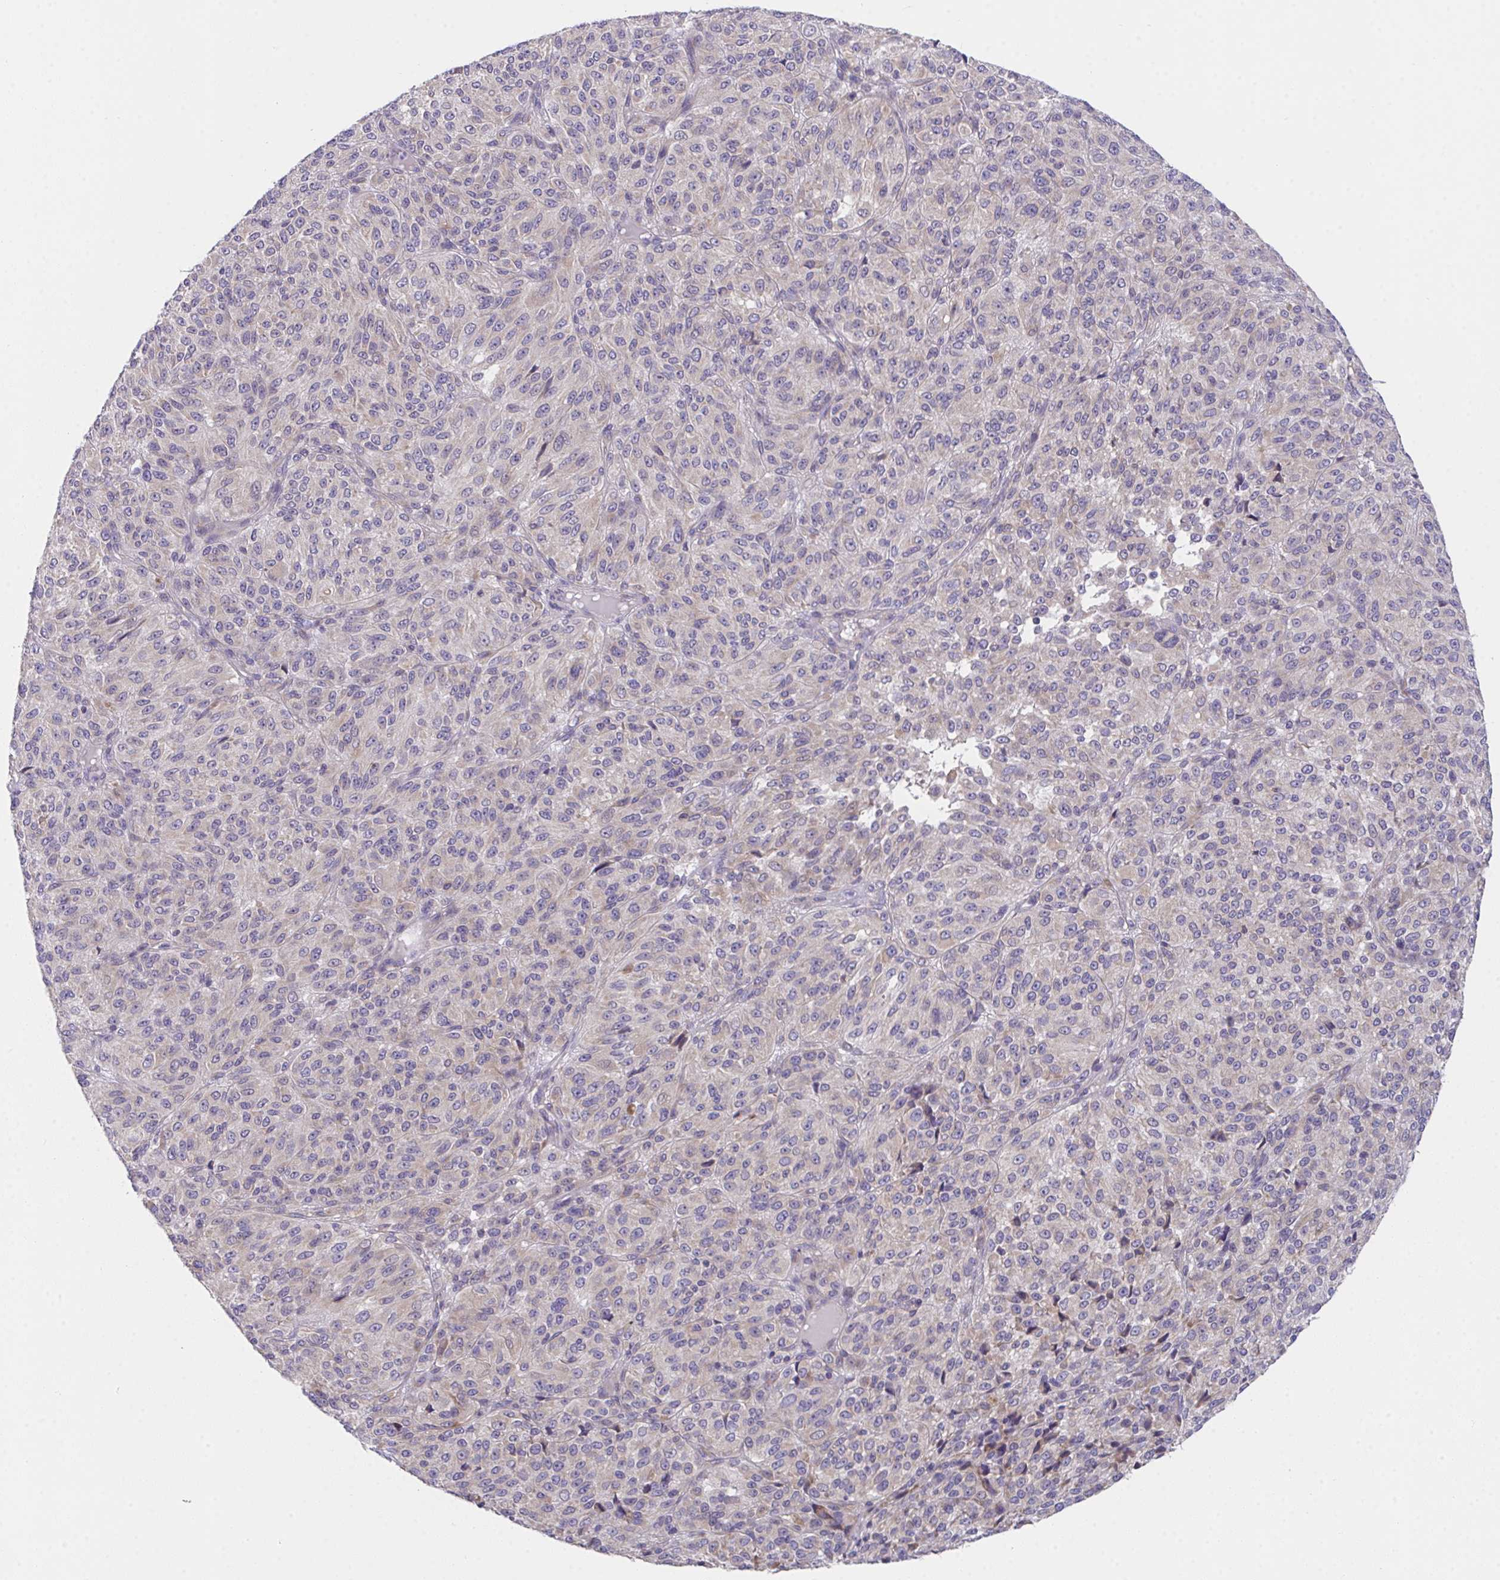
{"staining": {"intensity": "weak", "quantity": "<25%", "location": "cytoplasmic/membranous"}, "tissue": "melanoma", "cell_type": "Tumor cells", "image_type": "cancer", "snomed": [{"axis": "morphology", "description": "Malignant melanoma, Metastatic site"}, {"axis": "topography", "description": "Brain"}], "caption": "IHC histopathology image of human malignant melanoma (metastatic site) stained for a protein (brown), which shows no expression in tumor cells.", "gene": "MIA3", "patient": {"sex": "female", "age": 56}}